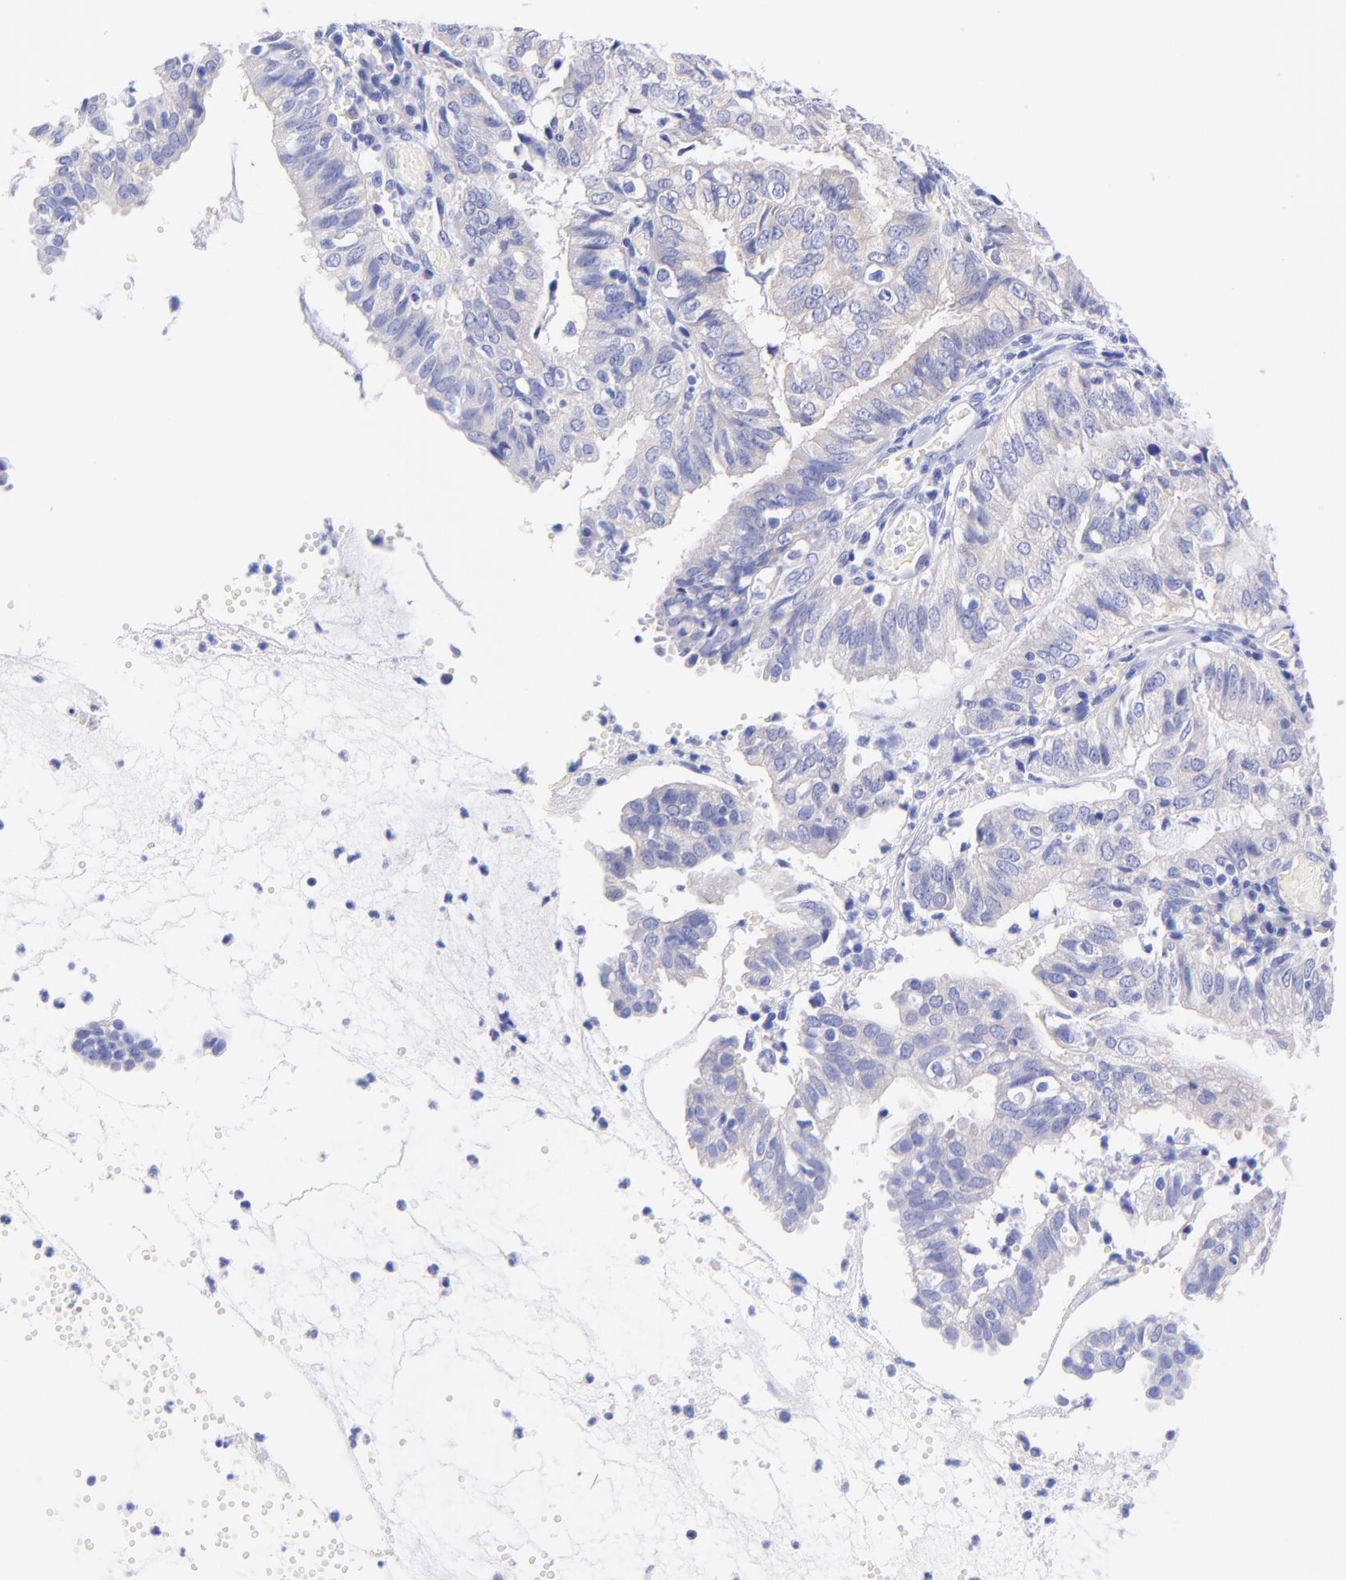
{"staining": {"intensity": "negative", "quantity": "none", "location": "none"}, "tissue": "endometrial cancer", "cell_type": "Tumor cells", "image_type": "cancer", "snomed": [{"axis": "morphology", "description": "Adenocarcinoma, NOS"}, {"axis": "topography", "description": "Endometrium"}], "caption": "Immunohistochemistry photomicrograph of neoplastic tissue: adenocarcinoma (endometrial) stained with DAB (3,3'-diaminobenzidine) reveals no significant protein staining in tumor cells. Nuclei are stained in blue.", "gene": "GPHN", "patient": {"sex": "female", "age": 66}}